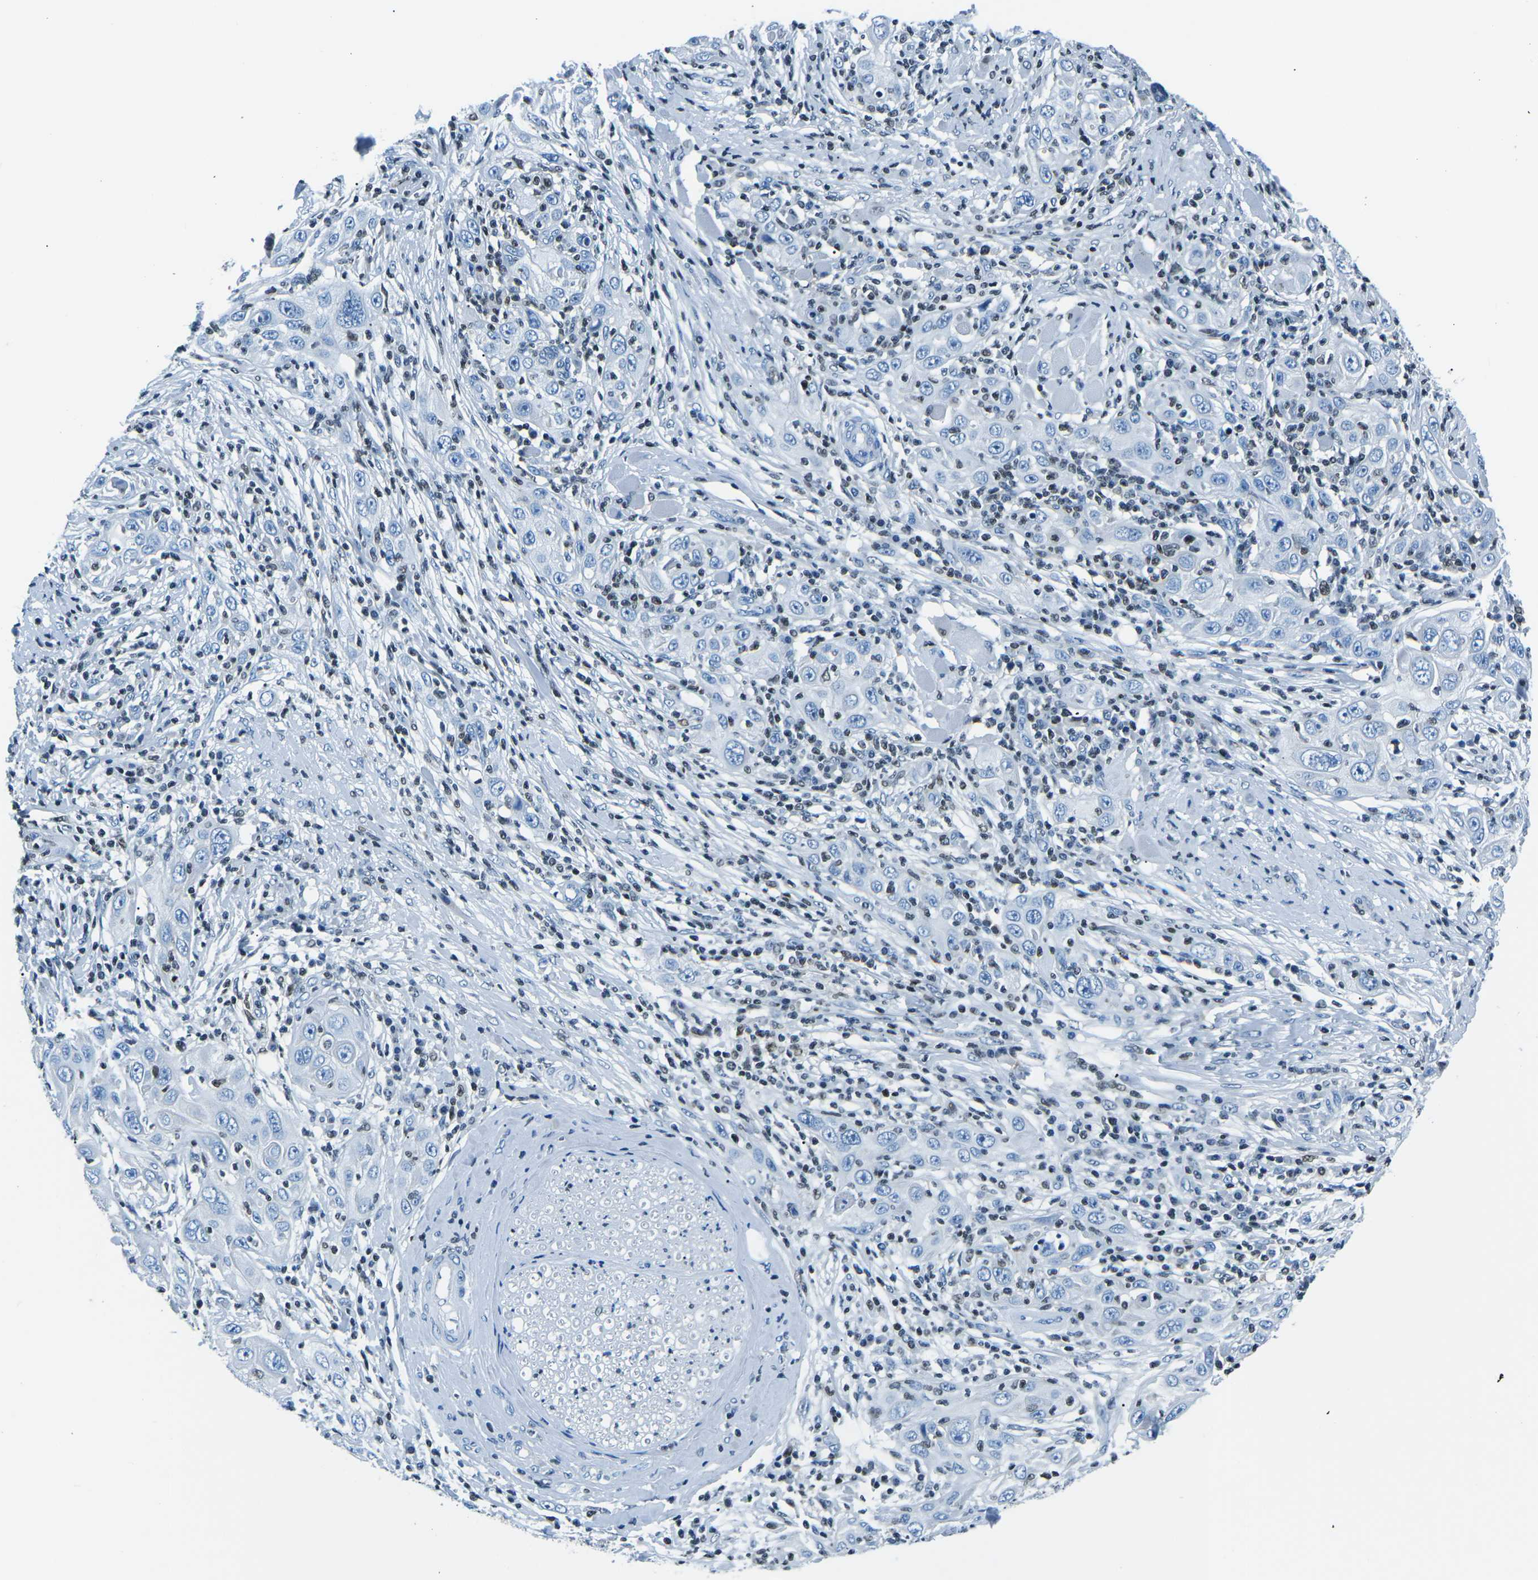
{"staining": {"intensity": "negative", "quantity": "none", "location": "none"}, "tissue": "skin cancer", "cell_type": "Tumor cells", "image_type": "cancer", "snomed": [{"axis": "morphology", "description": "Squamous cell carcinoma, NOS"}, {"axis": "topography", "description": "Skin"}], "caption": "Immunohistochemistry (IHC) photomicrograph of human skin cancer (squamous cell carcinoma) stained for a protein (brown), which reveals no staining in tumor cells.", "gene": "CELF2", "patient": {"sex": "female", "age": 88}}